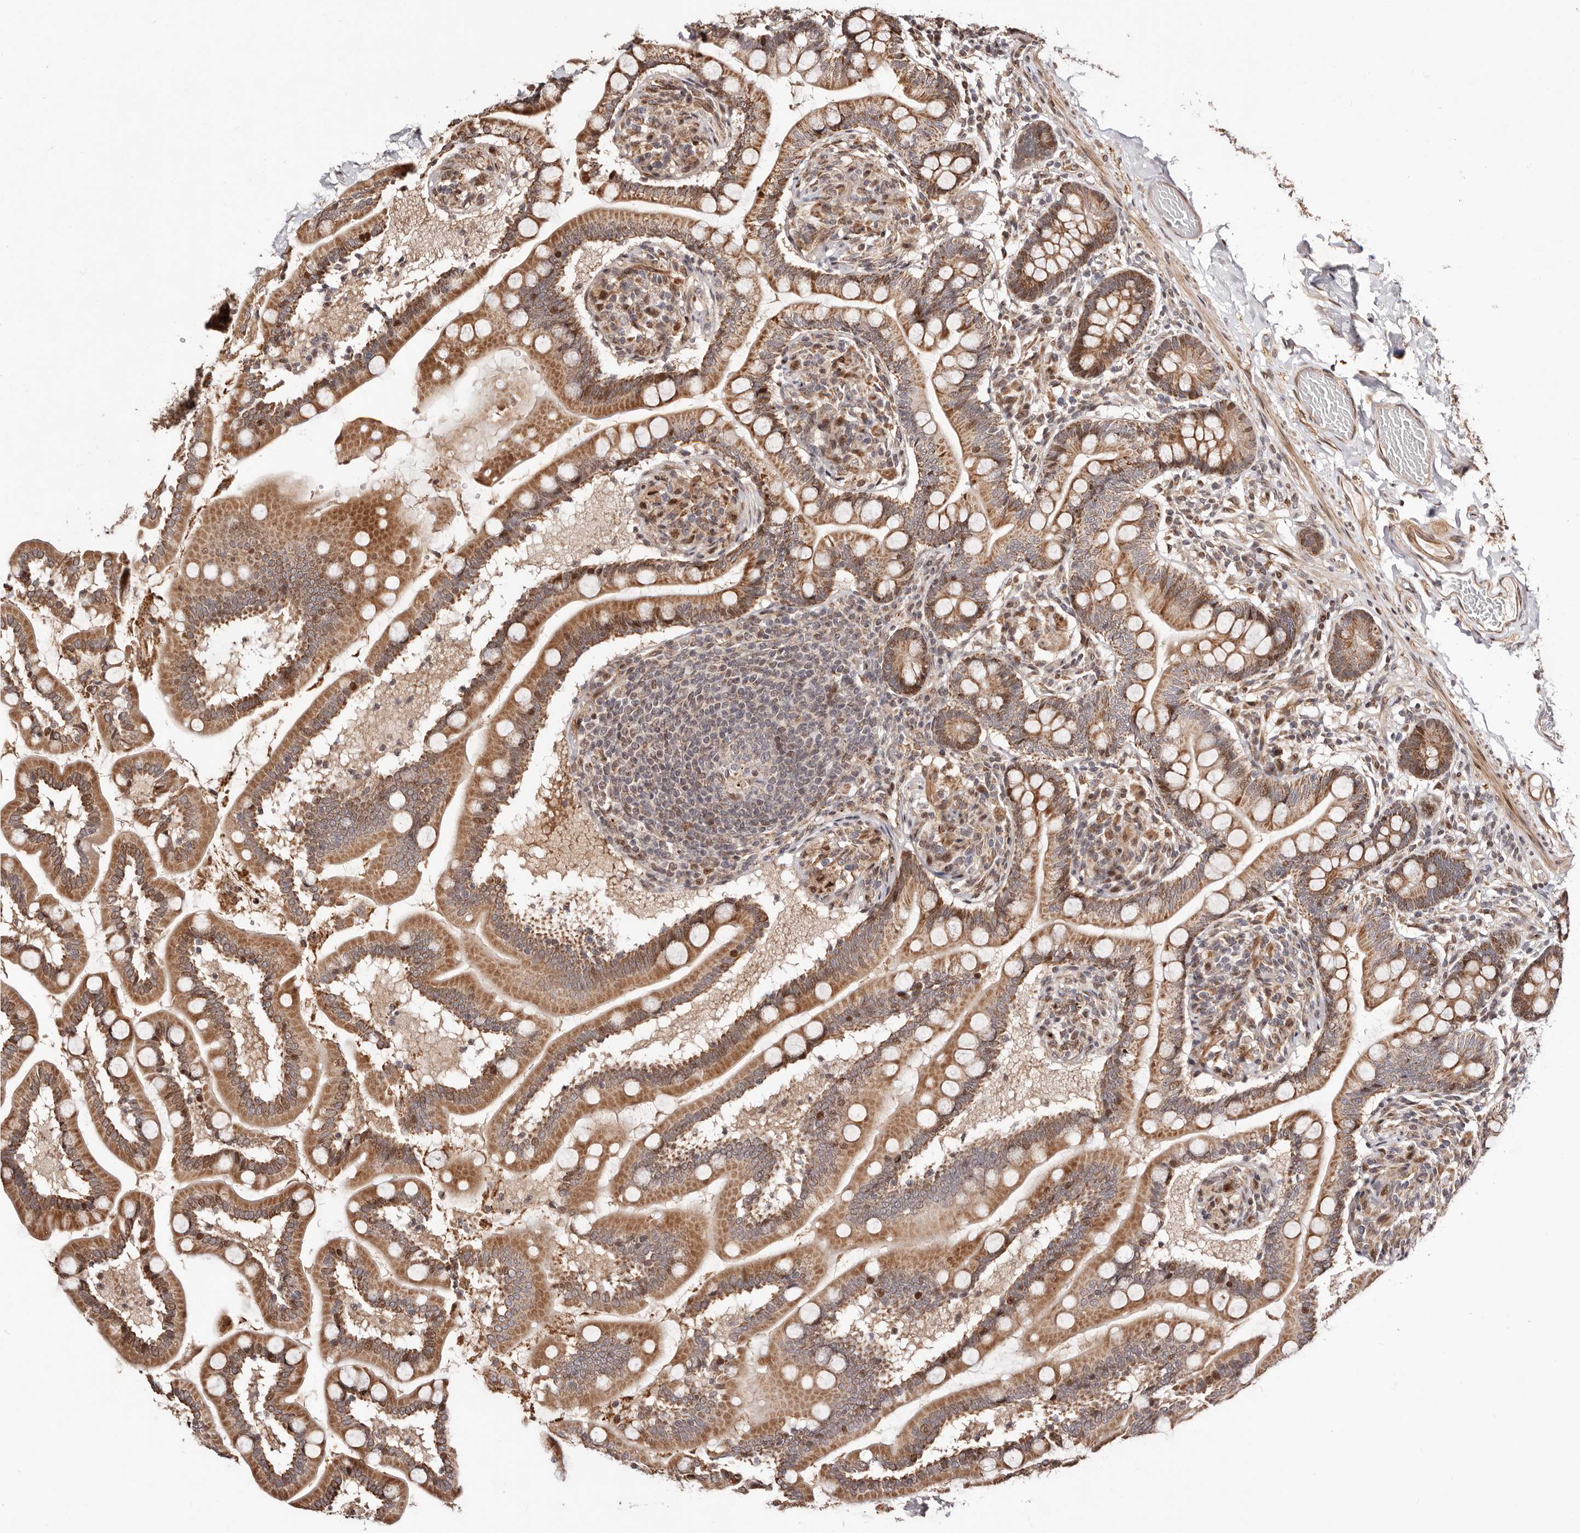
{"staining": {"intensity": "moderate", "quantity": ">75%", "location": "cytoplasmic/membranous,nuclear"}, "tissue": "small intestine", "cell_type": "Glandular cells", "image_type": "normal", "snomed": [{"axis": "morphology", "description": "Normal tissue, NOS"}, {"axis": "topography", "description": "Small intestine"}], "caption": "Moderate cytoplasmic/membranous,nuclear staining is seen in approximately >75% of glandular cells in benign small intestine.", "gene": "HIVEP3", "patient": {"sex": "female", "age": 64}}